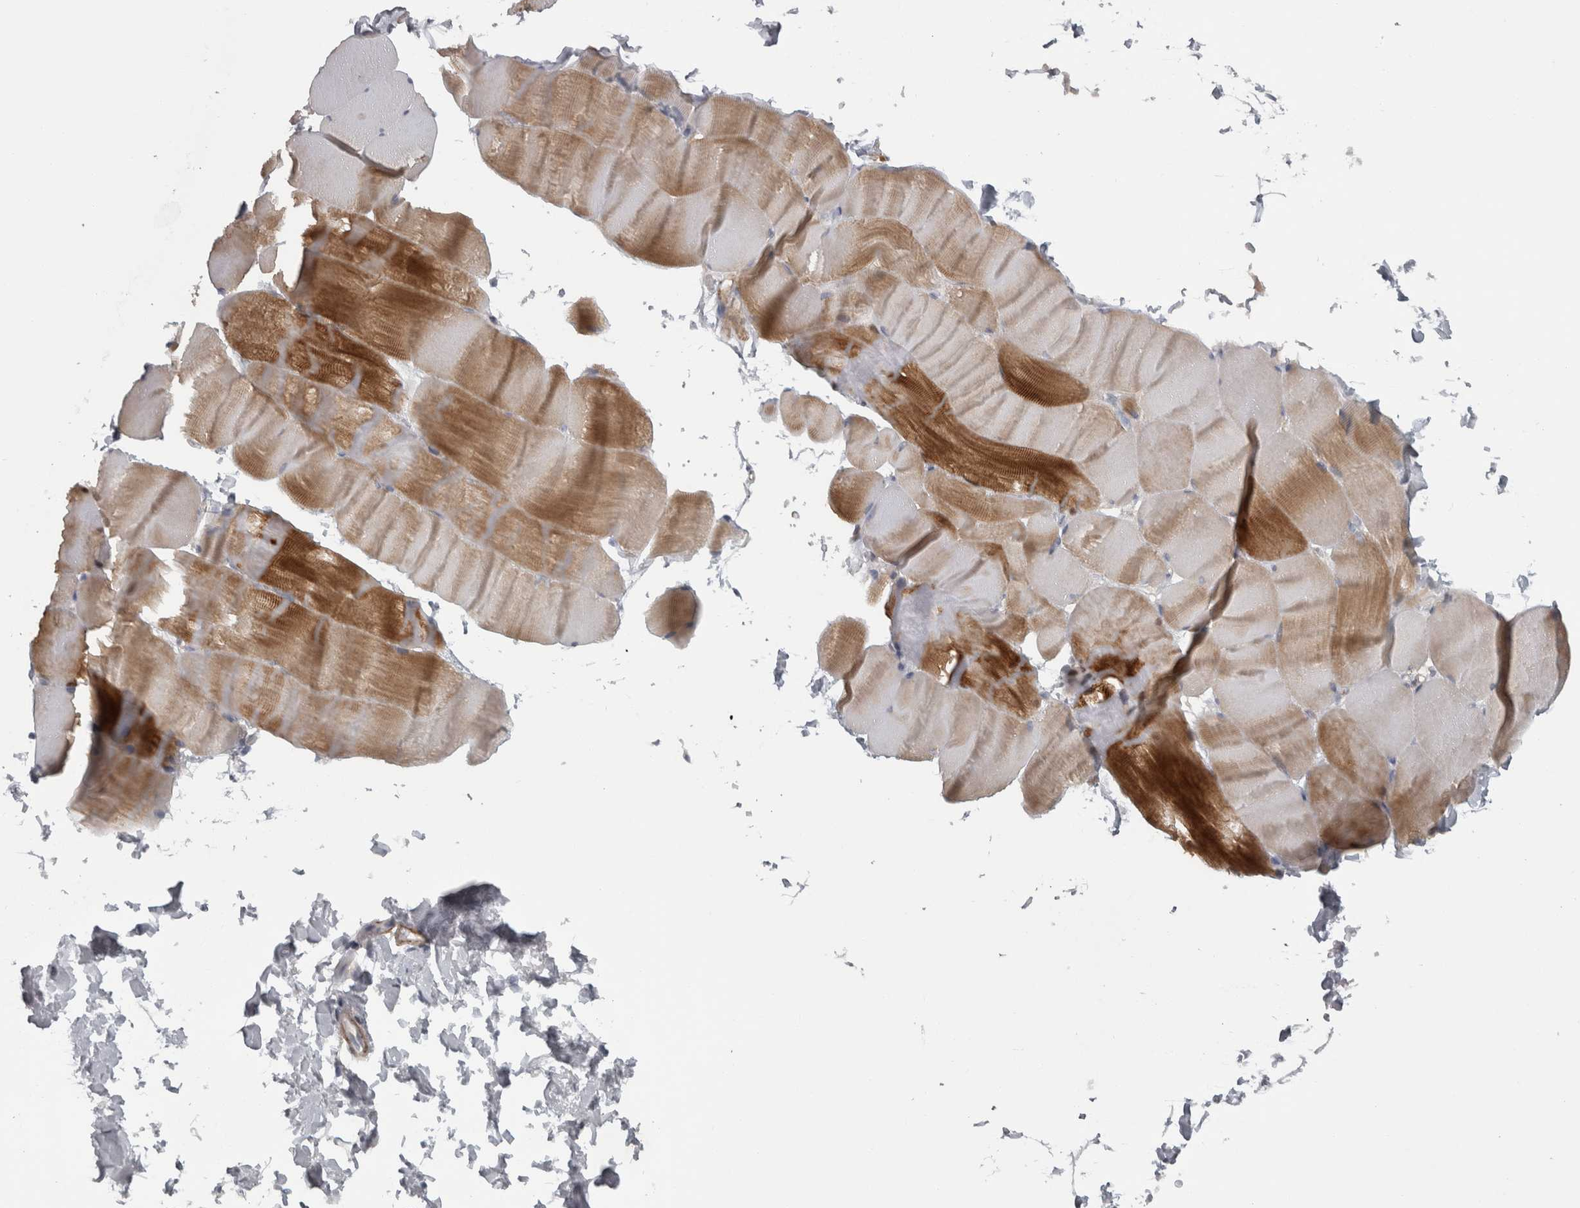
{"staining": {"intensity": "moderate", "quantity": "25%-75%", "location": "cytoplasmic/membranous,nuclear"}, "tissue": "skeletal muscle", "cell_type": "Myocytes", "image_type": "normal", "snomed": [{"axis": "morphology", "description": "Normal tissue, NOS"}, {"axis": "topography", "description": "Skin"}, {"axis": "topography", "description": "Skeletal muscle"}], "caption": "Protein staining exhibits moderate cytoplasmic/membranous,nuclear positivity in about 25%-75% of myocytes in unremarkable skeletal muscle. The staining was performed using DAB, with brown indicating positive protein expression. Nuclei are stained blue with hematoxylin.", "gene": "PPP1R12B", "patient": {"sex": "male", "age": 83}}